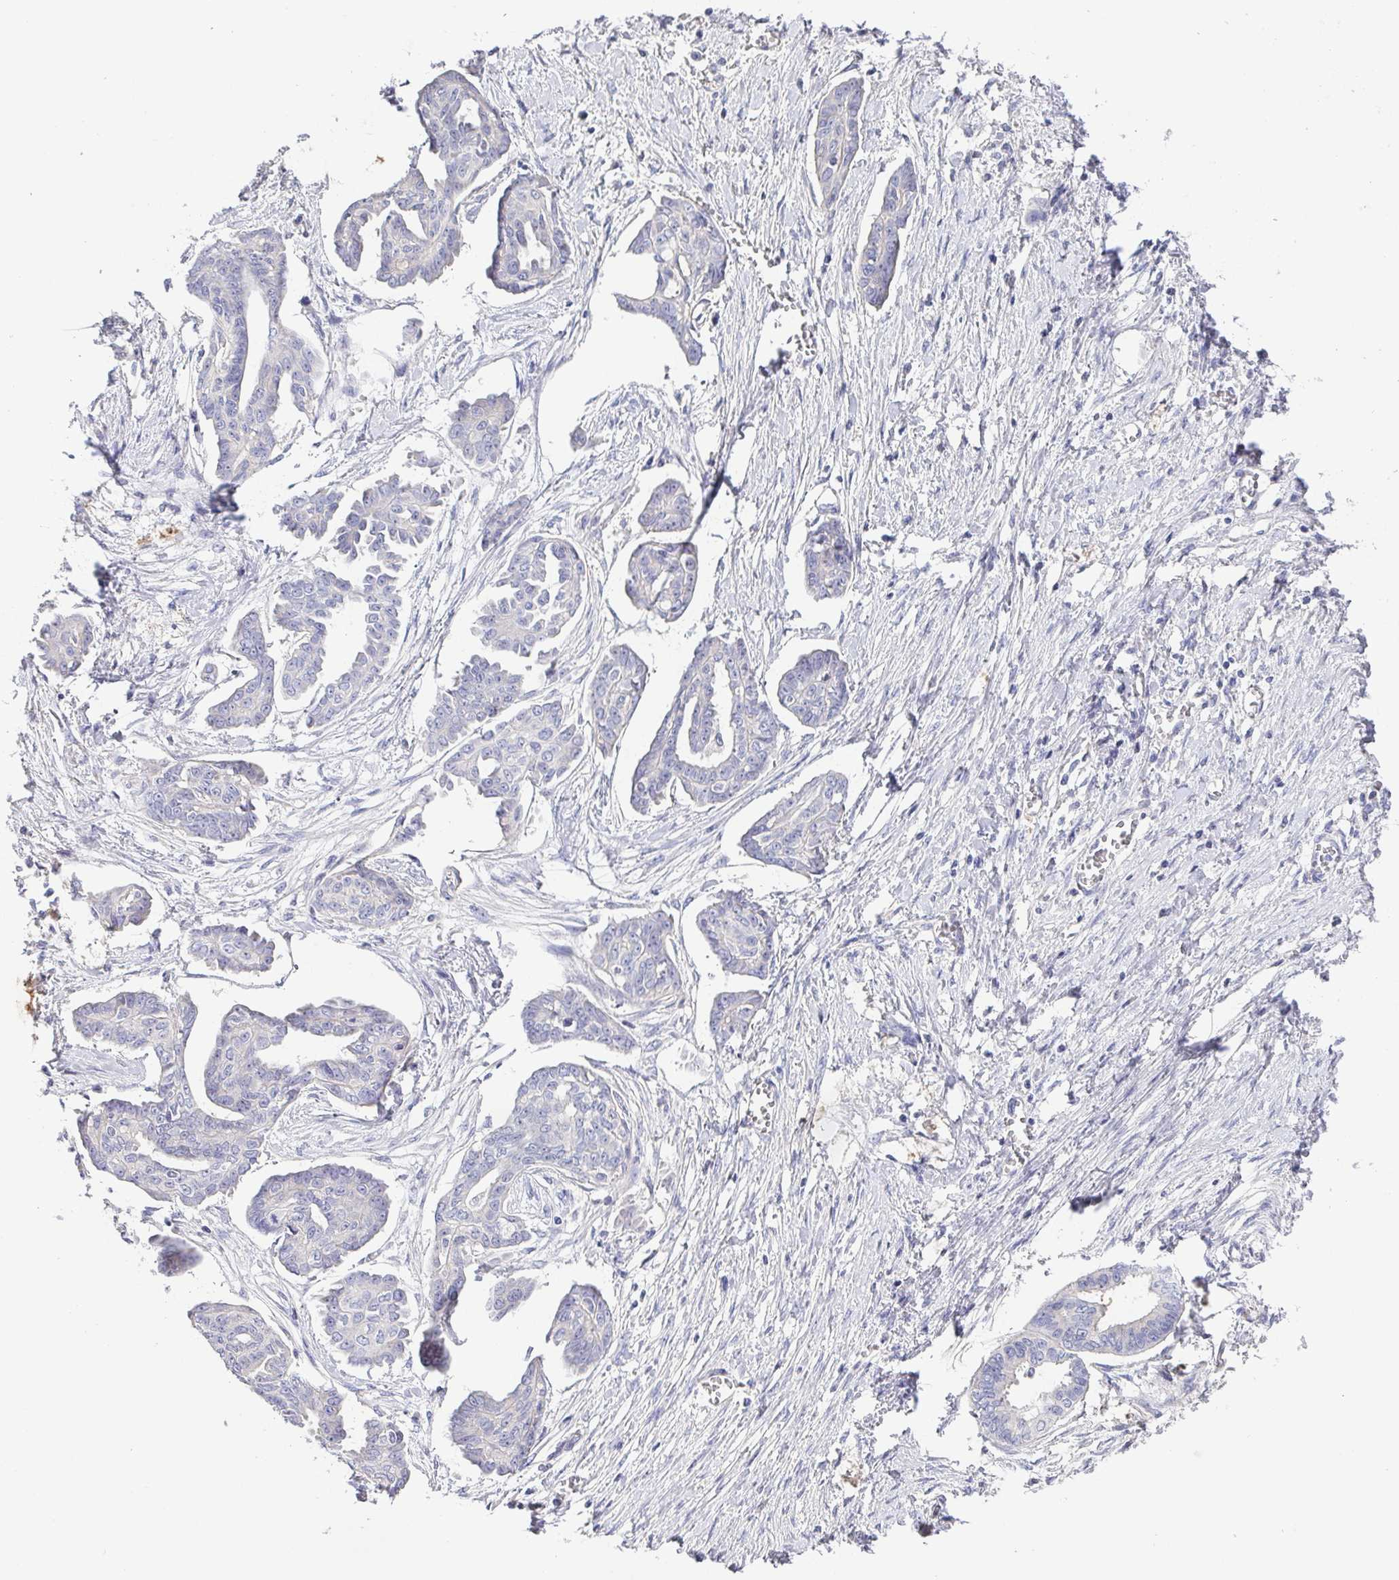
{"staining": {"intensity": "negative", "quantity": "none", "location": "none"}, "tissue": "ovarian cancer", "cell_type": "Tumor cells", "image_type": "cancer", "snomed": [{"axis": "morphology", "description": "Cystadenocarcinoma, serous, NOS"}, {"axis": "topography", "description": "Ovary"}], "caption": "Immunohistochemistry histopathology image of ovarian cancer stained for a protein (brown), which shows no staining in tumor cells. The staining is performed using DAB (3,3'-diaminobenzidine) brown chromogen with nuclei counter-stained in using hematoxylin.", "gene": "PKDREJ", "patient": {"sex": "female", "age": 71}}